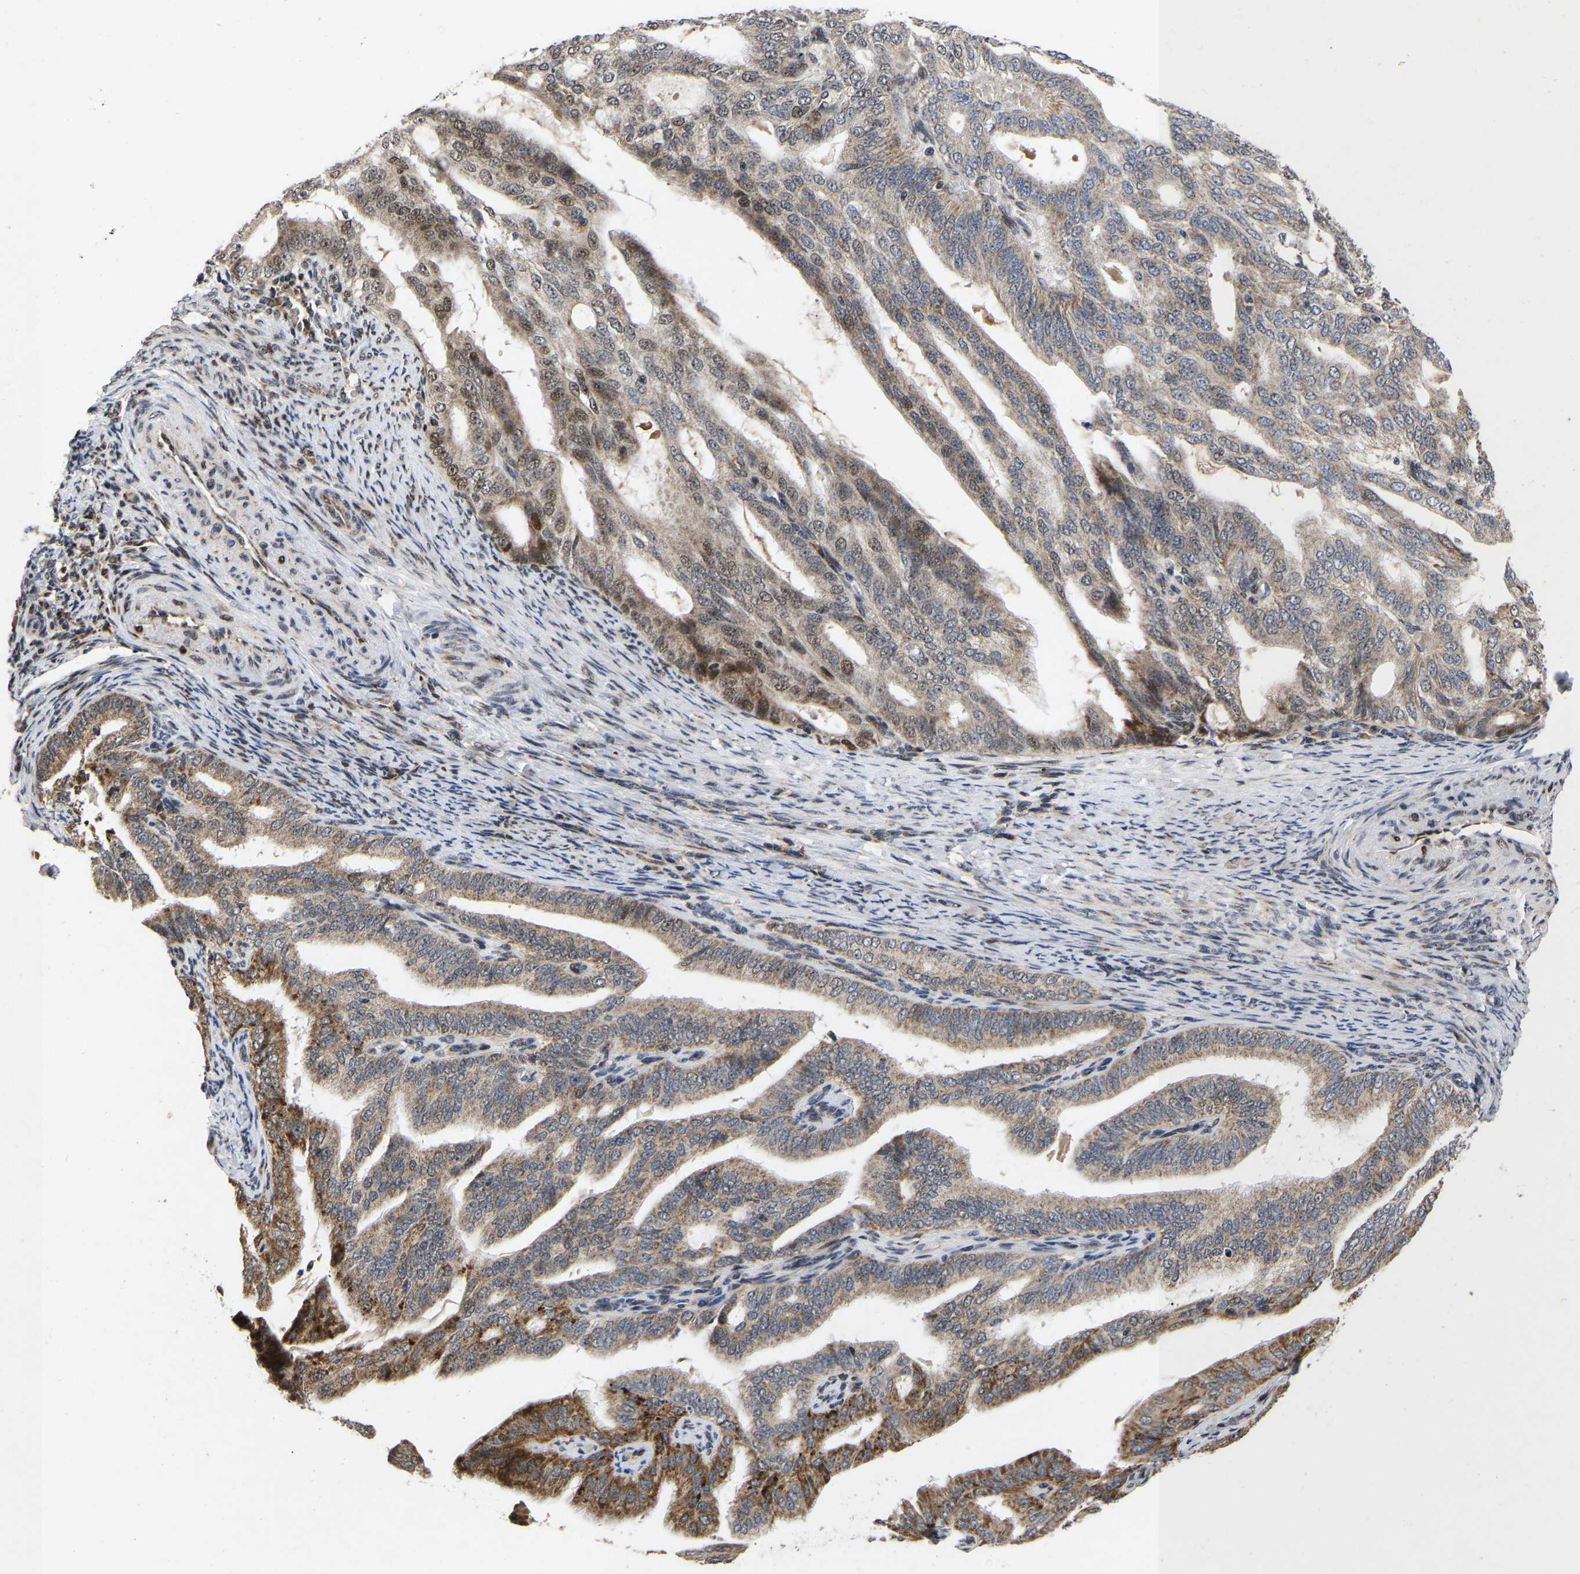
{"staining": {"intensity": "moderate", "quantity": ">75%", "location": "cytoplasmic/membranous,nuclear"}, "tissue": "endometrial cancer", "cell_type": "Tumor cells", "image_type": "cancer", "snomed": [{"axis": "morphology", "description": "Adenocarcinoma, NOS"}, {"axis": "topography", "description": "Endometrium"}], "caption": "Protein analysis of adenocarcinoma (endometrial) tissue reveals moderate cytoplasmic/membranous and nuclear expression in approximately >75% of tumor cells.", "gene": "JUNB", "patient": {"sex": "female", "age": 58}}